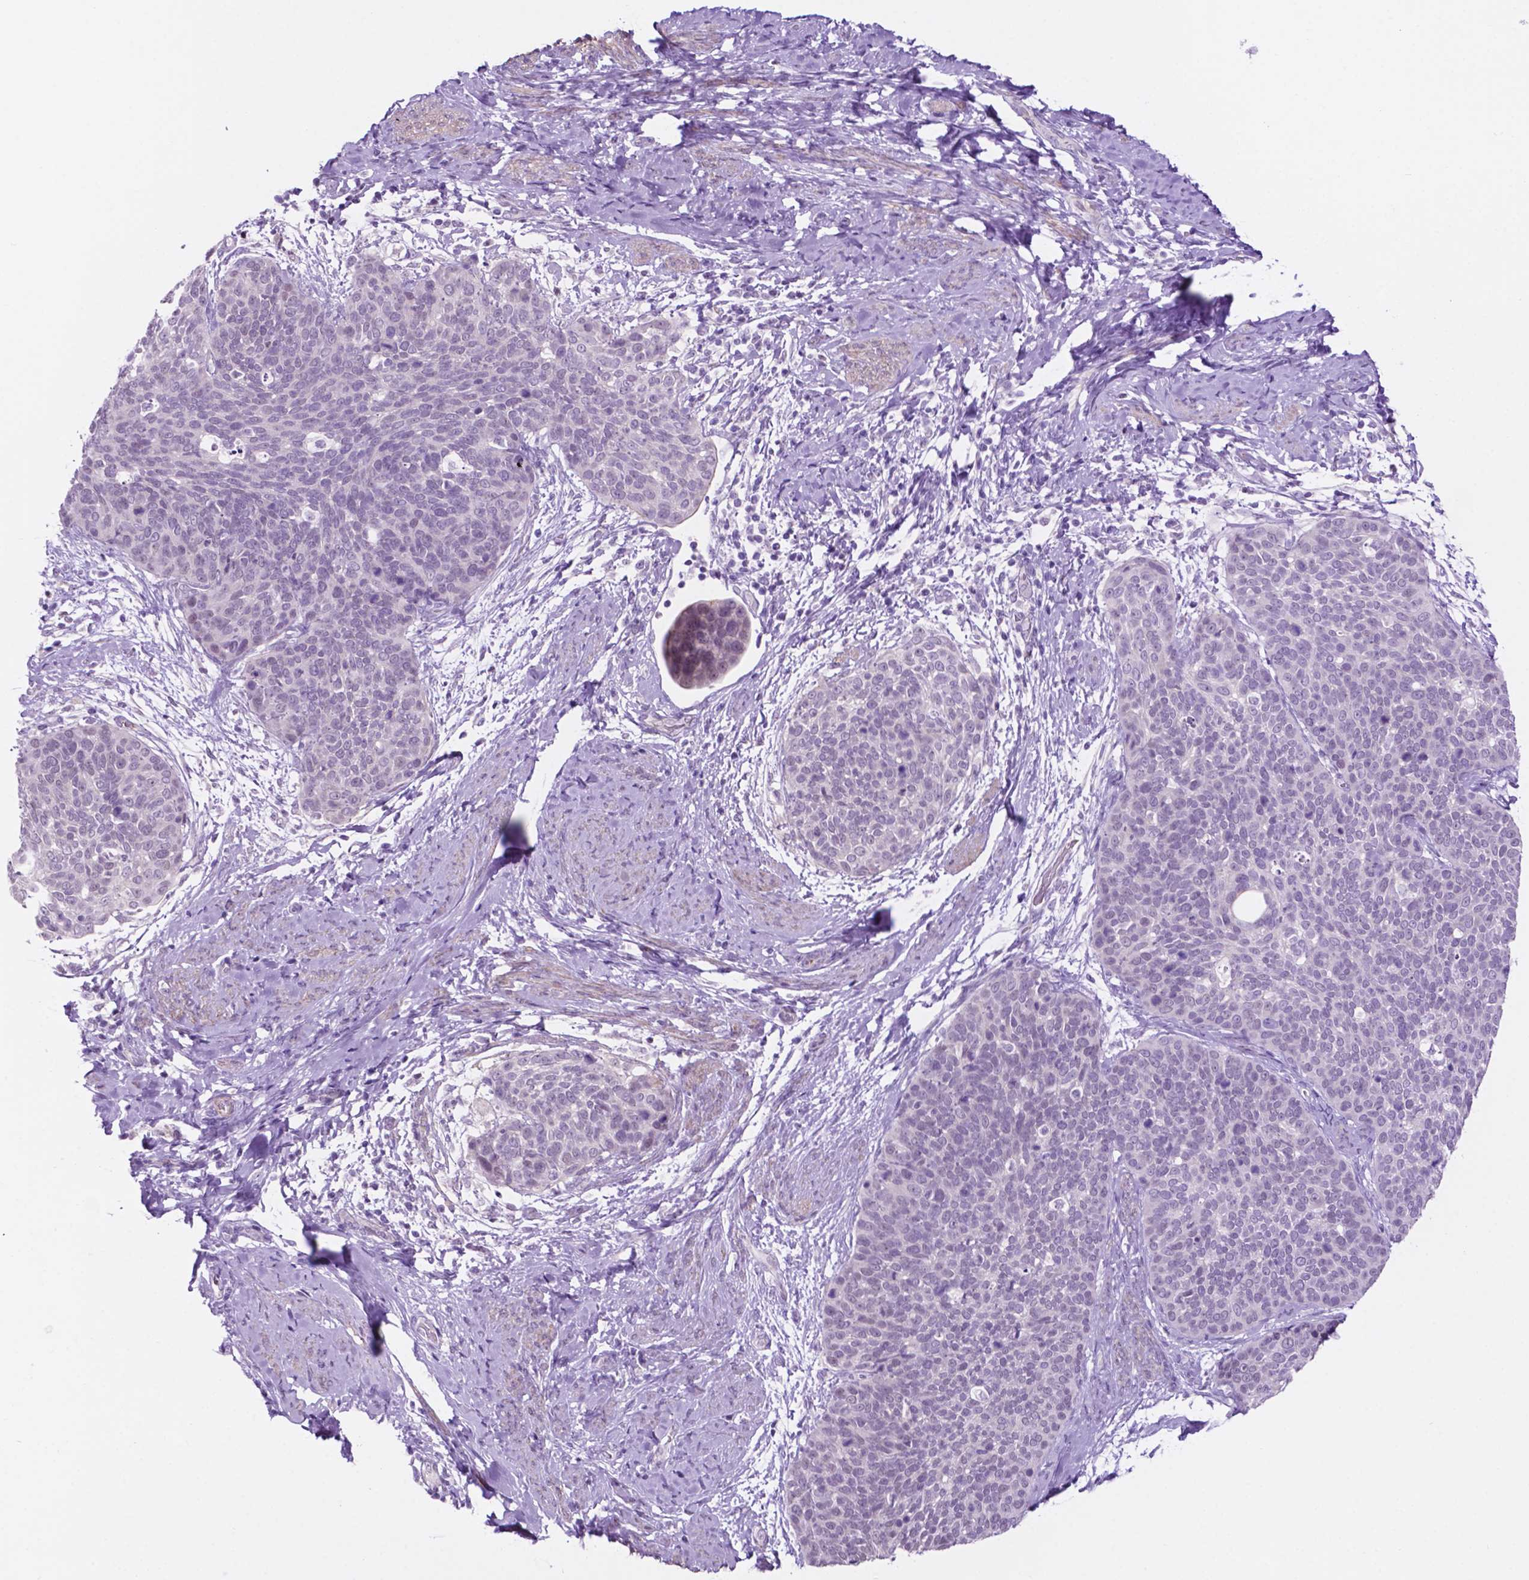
{"staining": {"intensity": "negative", "quantity": "none", "location": "none"}, "tissue": "cervical cancer", "cell_type": "Tumor cells", "image_type": "cancer", "snomed": [{"axis": "morphology", "description": "Squamous cell carcinoma, NOS"}, {"axis": "topography", "description": "Cervix"}], "caption": "High power microscopy micrograph of an IHC histopathology image of cervical cancer, revealing no significant expression in tumor cells.", "gene": "ACY3", "patient": {"sex": "female", "age": 69}}